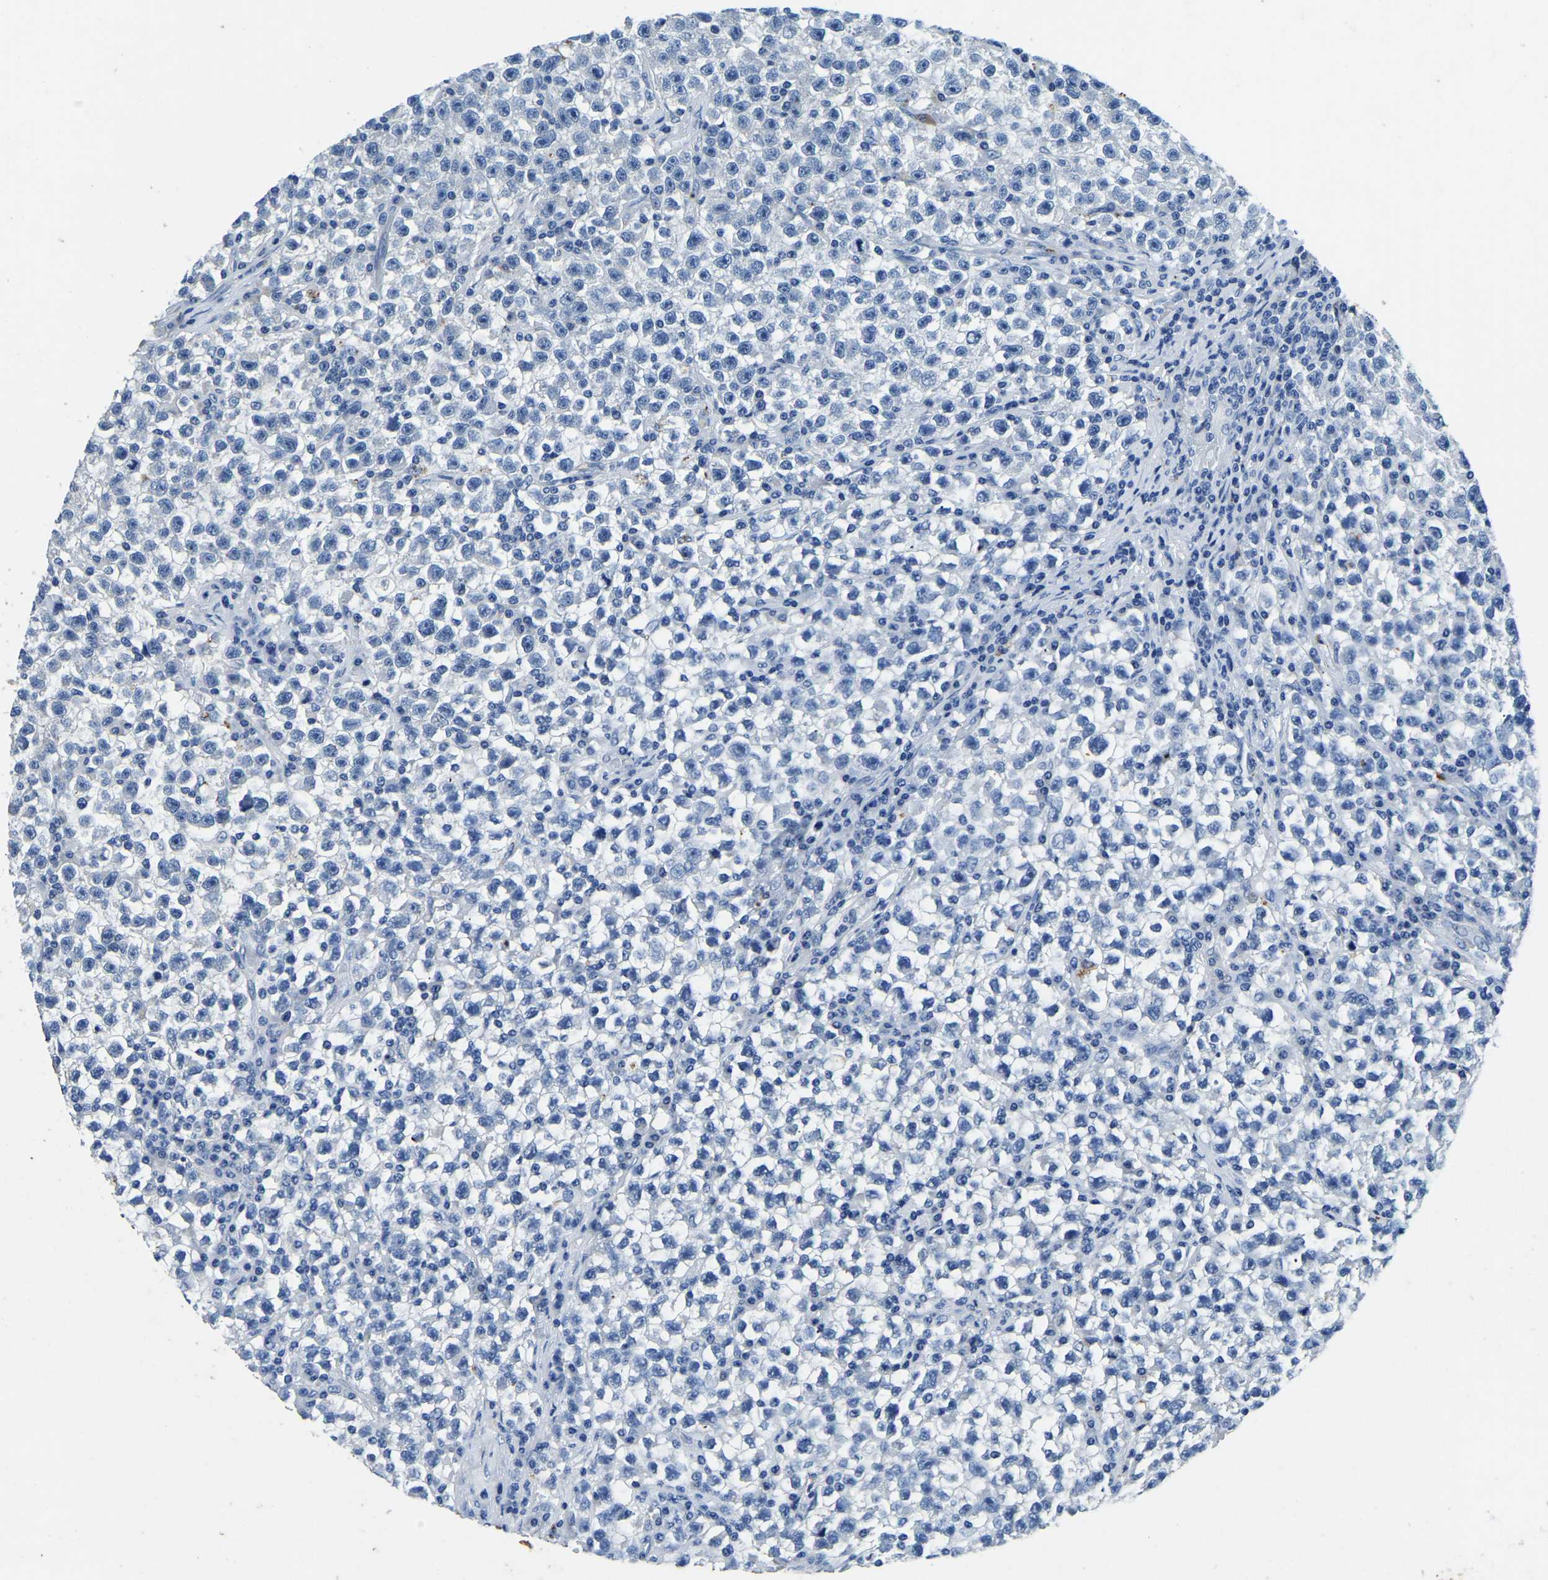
{"staining": {"intensity": "negative", "quantity": "none", "location": "none"}, "tissue": "testis cancer", "cell_type": "Tumor cells", "image_type": "cancer", "snomed": [{"axis": "morphology", "description": "Seminoma, NOS"}, {"axis": "topography", "description": "Testis"}], "caption": "Tumor cells show no significant protein expression in testis seminoma.", "gene": "UBN2", "patient": {"sex": "male", "age": 22}}